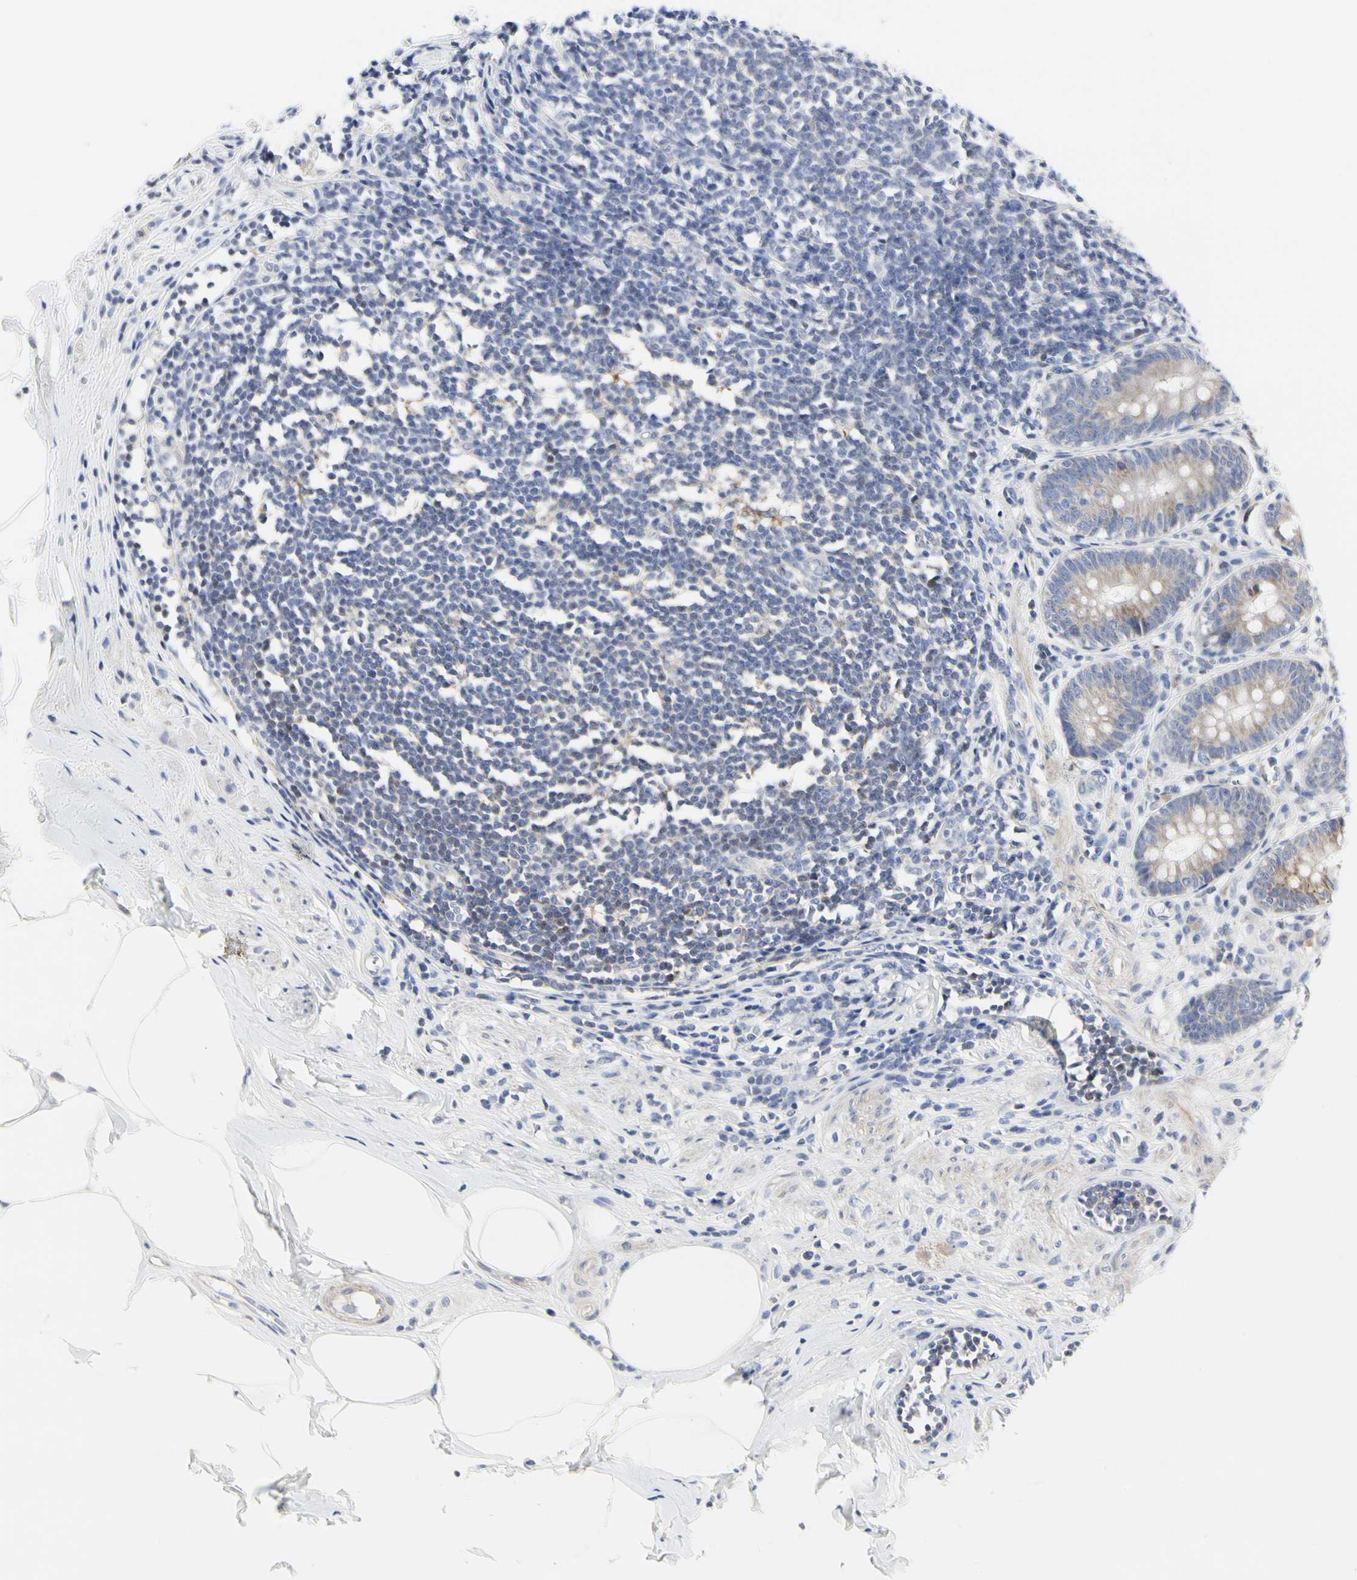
{"staining": {"intensity": "moderate", "quantity": ">75%", "location": "cytoplasmic/membranous"}, "tissue": "appendix", "cell_type": "Glandular cells", "image_type": "normal", "snomed": [{"axis": "morphology", "description": "Normal tissue, NOS"}, {"axis": "topography", "description": "Appendix"}], "caption": "Immunohistochemistry (DAB (3,3'-diaminobenzidine)) staining of unremarkable human appendix shows moderate cytoplasmic/membranous protein staining in about >75% of glandular cells.", "gene": "SHANK2", "patient": {"sex": "female", "age": 50}}